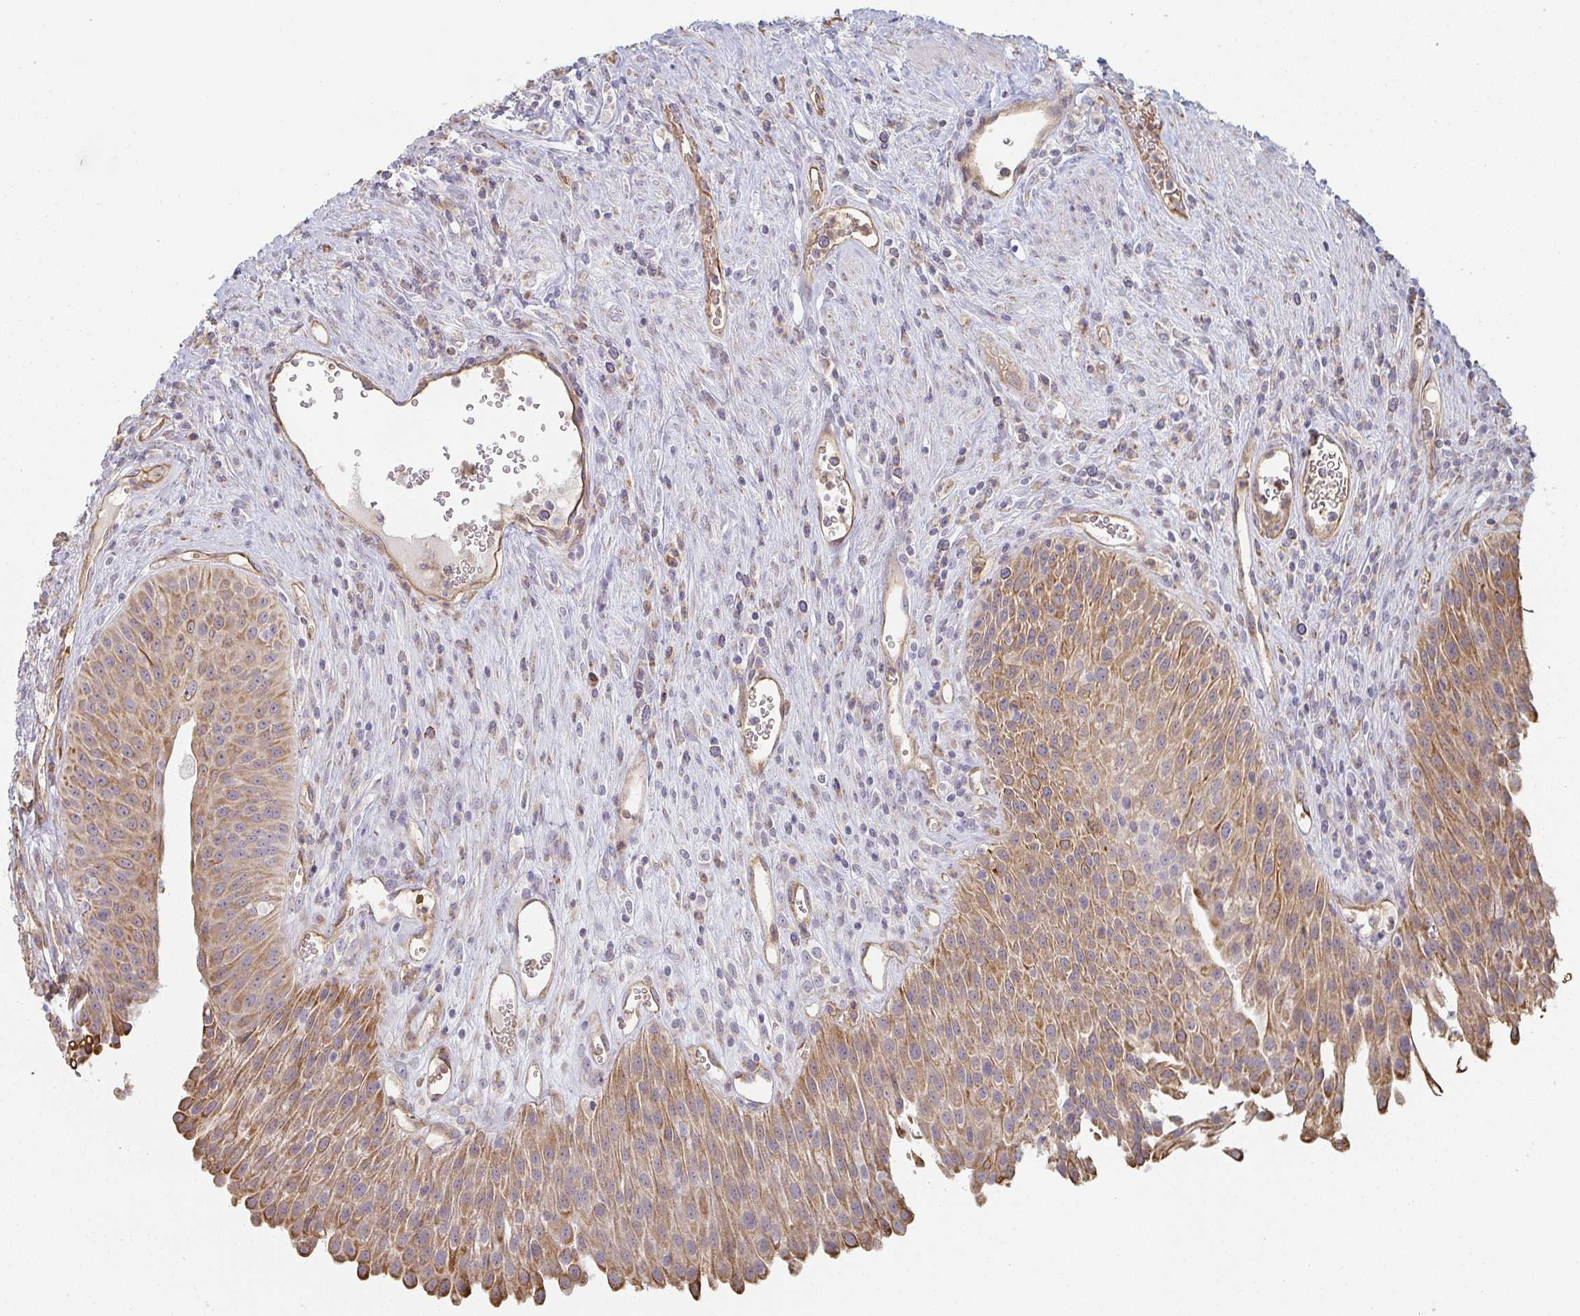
{"staining": {"intensity": "moderate", "quantity": ">75%", "location": "cytoplasmic/membranous"}, "tissue": "urinary bladder", "cell_type": "Urothelial cells", "image_type": "normal", "snomed": [{"axis": "morphology", "description": "Normal tissue, NOS"}, {"axis": "topography", "description": "Urinary bladder"}], "caption": "There is medium levels of moderate cytoplasmic/membranous staining in urothelial cells of unremarkable urinary bladder, as demonstrated by immunohistochemical staining (brown color).", "gene": "ZNF526", "patient": {"sex": "female", "age": 56}}